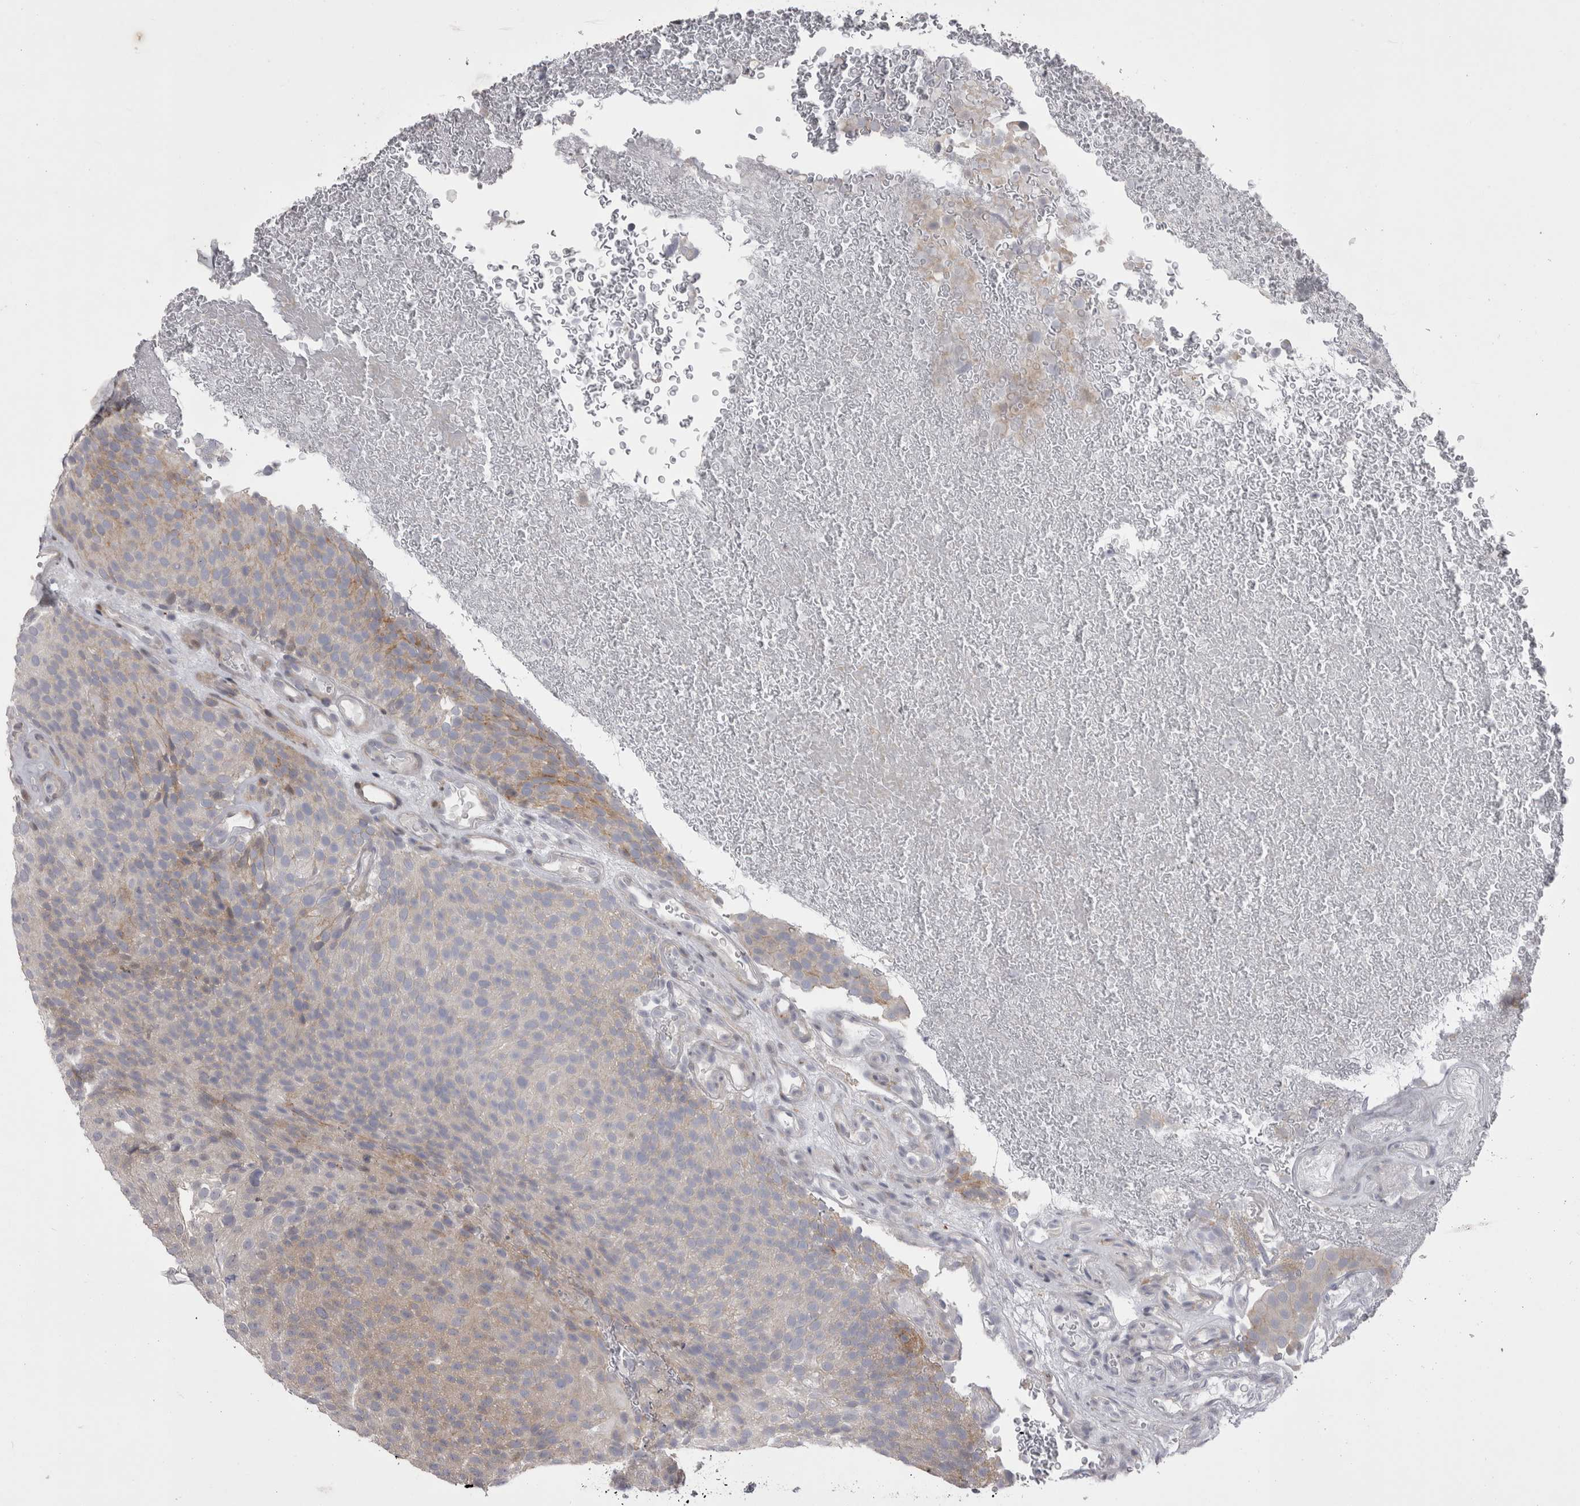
{"staining": {"intensity": "weak", "quantity": "25%-75%", "location": "cytoplasmic/membranous"}, "tissue": "urothelial cancer", "cell_type": "Tumor cells", "image_type": "cancer", "snomed": [{"axis": "morphology", "description": "Urothelial carcinoma, Low grade"}, {"axis": "topography", "description": "Urinary bladder"}], "caption": "Urothelial cancer was stained to show a protein in brown. There is low levels of weak cytoplasmic/membranous positivity in approximately 25%-75% of tumor cells.", "gene": "NENF", "patient": {"sex": "male", "age": 78}}